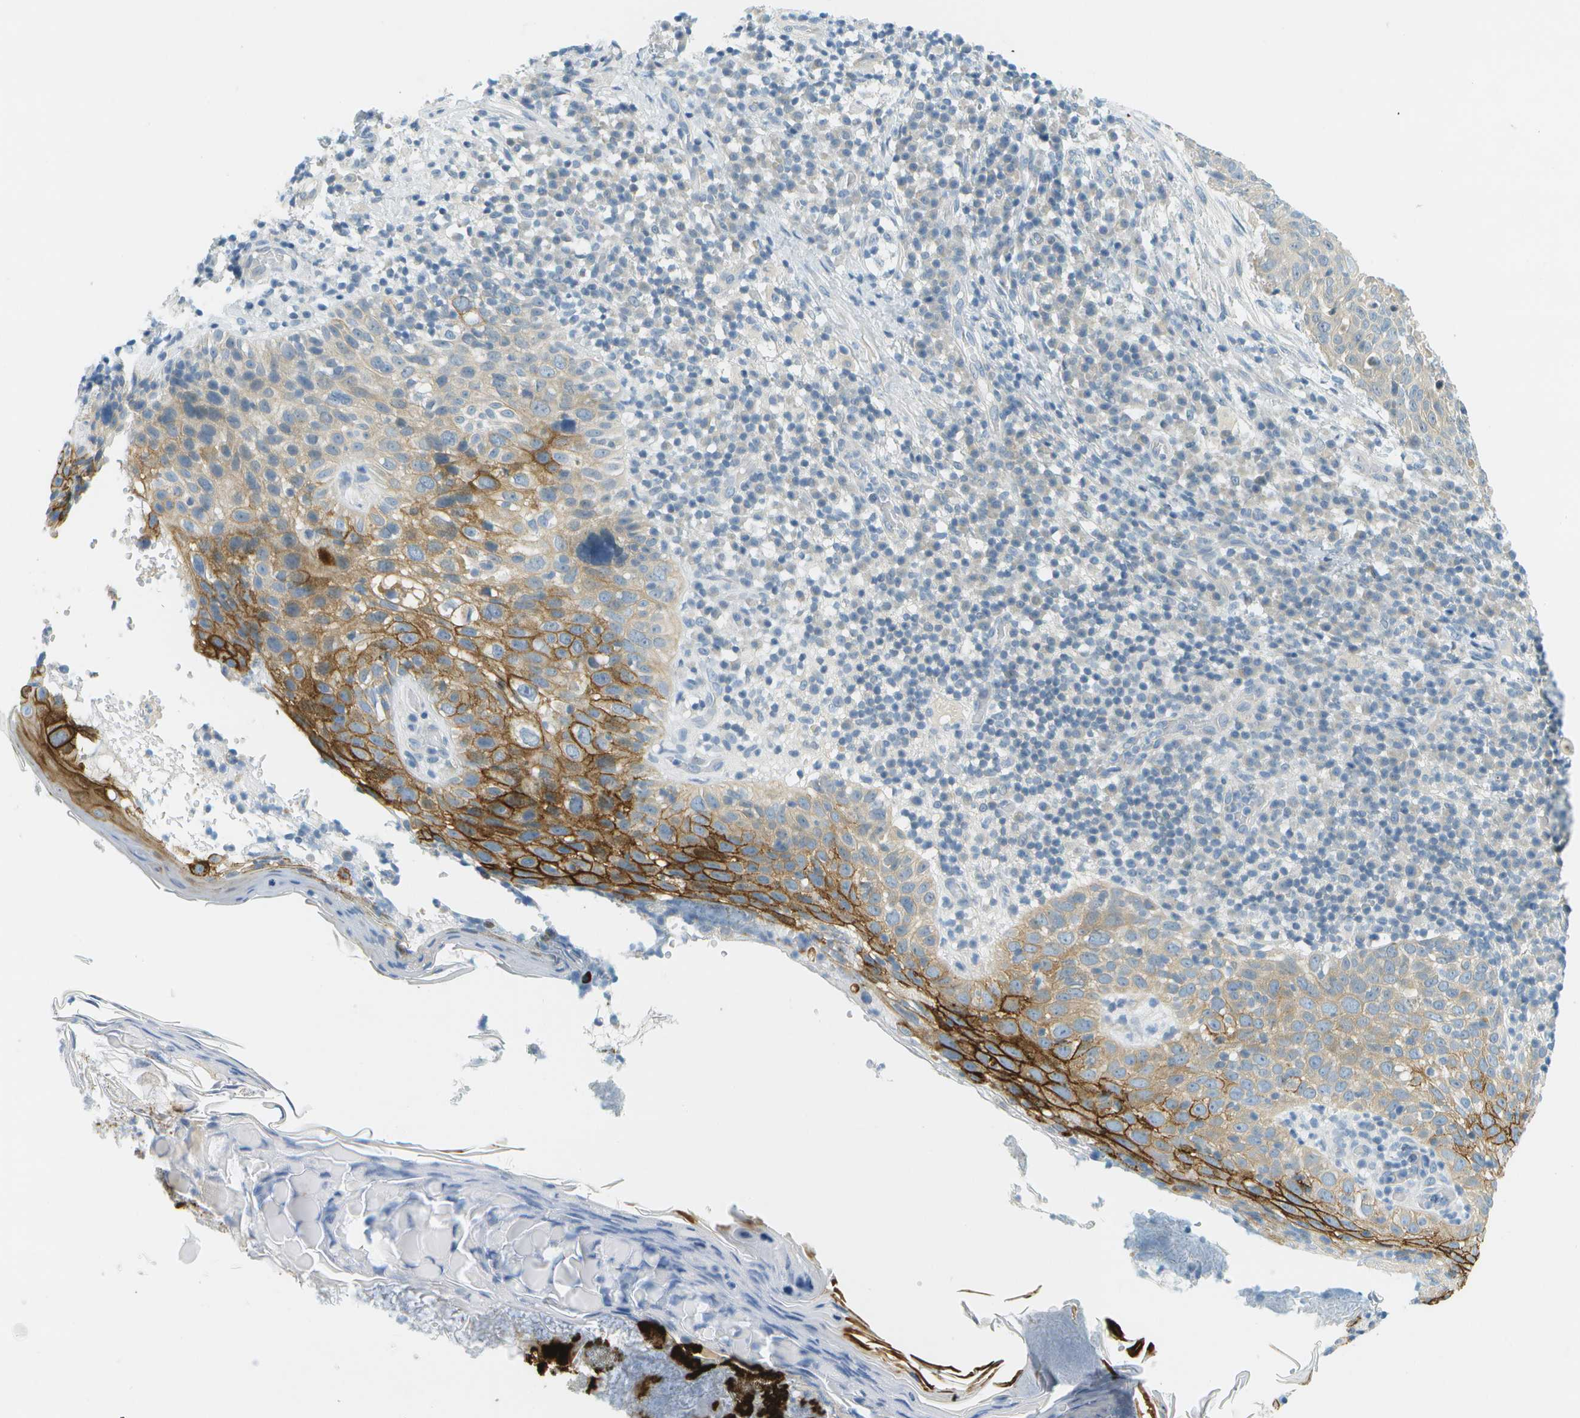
{"staining": {"intensity": "weak", "quantity": "25%-75%", "location": "cytoplasmic/membranous"}, "tissue": "skin cancer", "cell_type": "Tumor cells", "image_type": "cancer", "snomed": [{"axis": "morphology", "description": "Squamous cell carcinoma in situ, NOS"}, {"axis": "morphology", "description": "Squamous cell carcinoma, NOS"}, {"axis": "topography", "description": "Skin"}], "caption": "Brown immunohistochemical staining in skin cancer shows weak cytoplasmic/membranous positivity in approximately 25%-75% of tumor cells.", "gene": "SMYD5", "patient": {"sex": "male", "age": 93}}